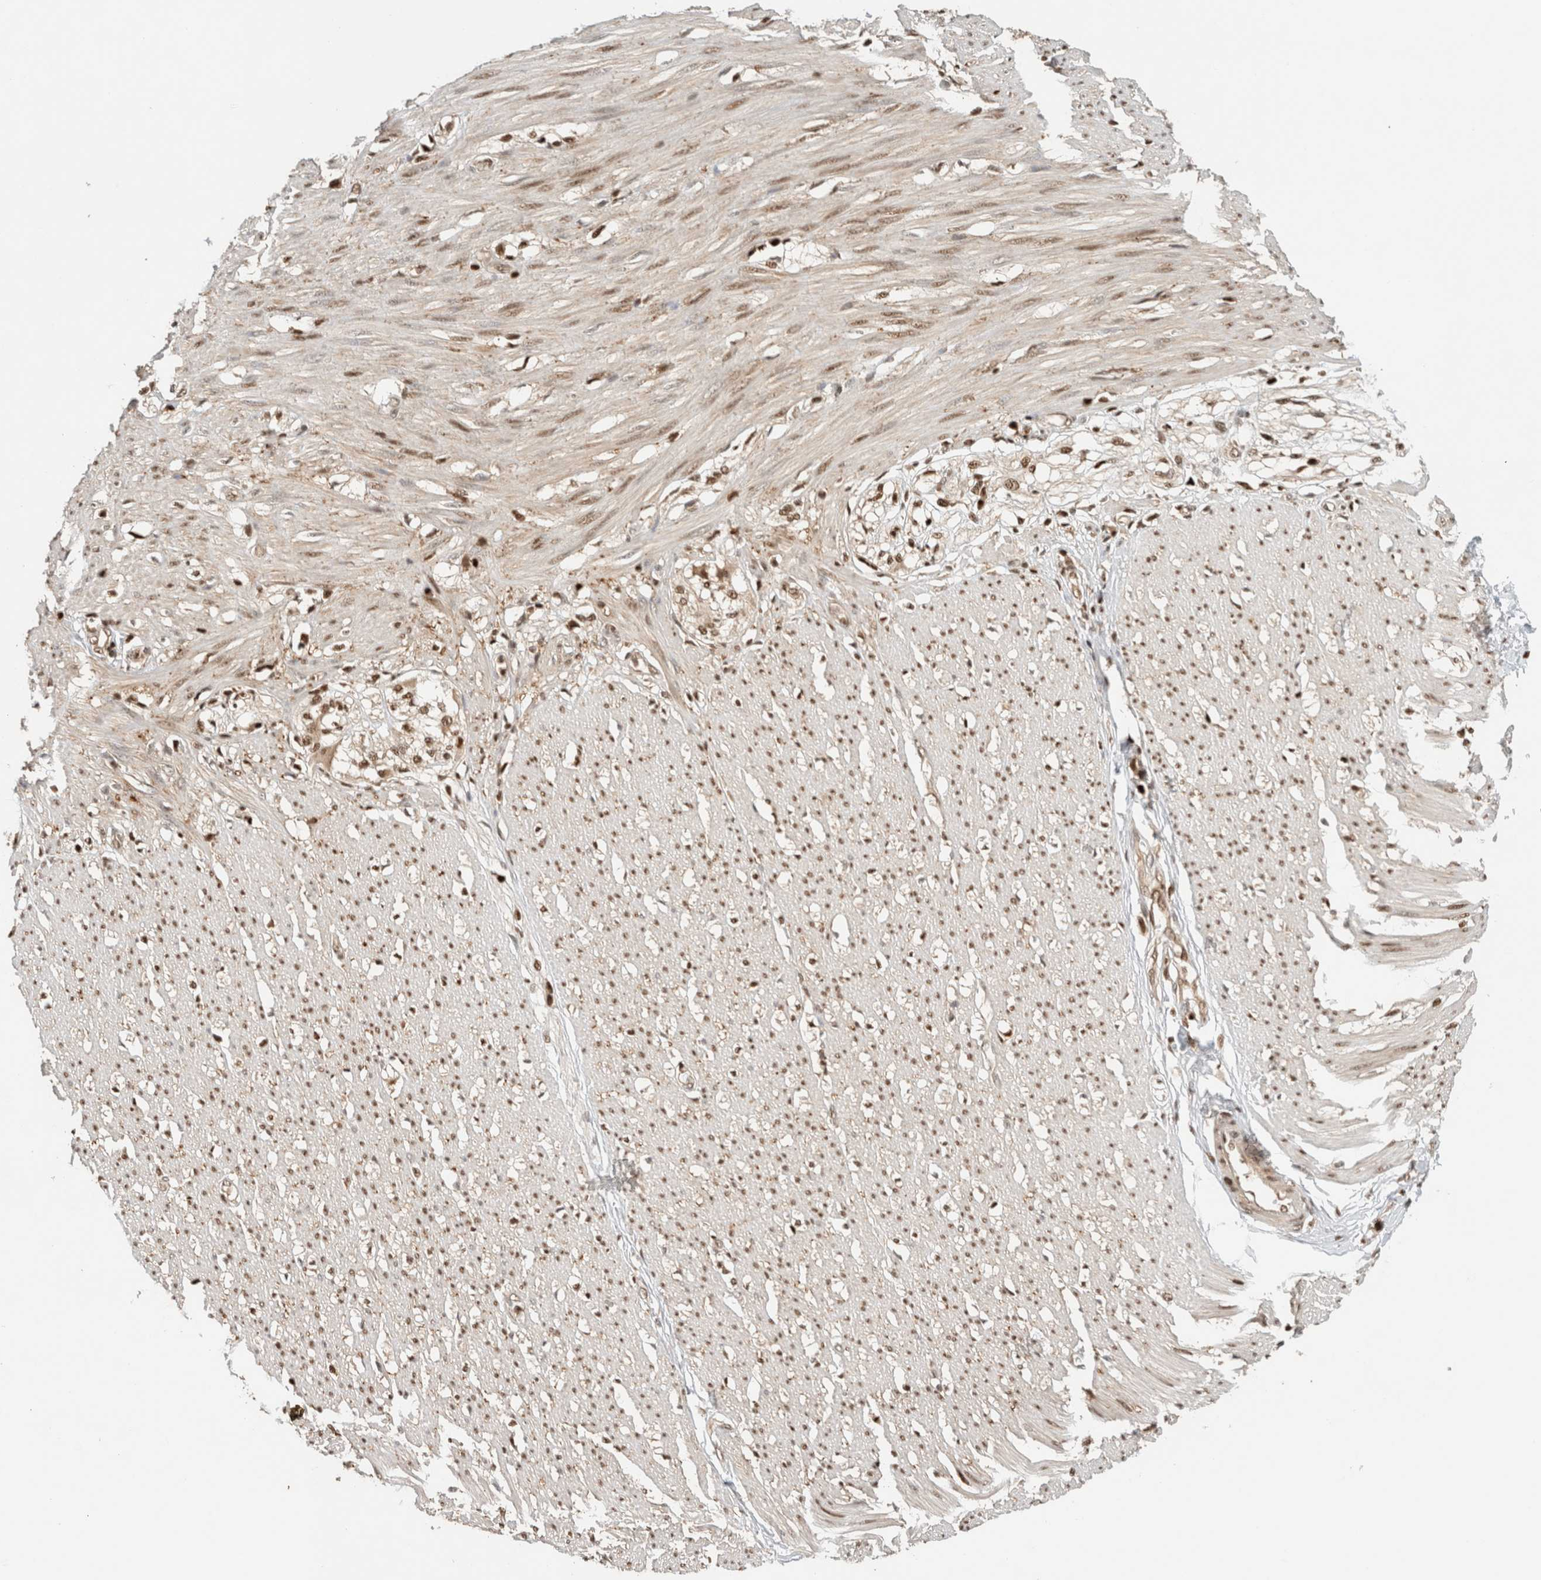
{"staining": {"intensity": "moderate", "quantity": ">75%", "location": "cytoplasmic/membranous,nuclear"}, "tissue": "smooth muscle", "cell_type": "Smooth muscle cells", "image_type": "normal", "snomed": [{"axis": "morphology", "description": "Normal tissue, NOS"}, {"axis": "morphology", "description": "Adenocarcinoma, NOS"}, {"axis": "topography", "description": "Colon"}, {"axis": "topography", "description": "Peripheral nerve tissue"}], "caption": "Immunohistochemical staining of benign smooth muscle exhibits >75% levels of moderate cytoplasmic/membranous,nuclear protein staining in about >75% of smooth muscle cells. (Stains: DAB (3,3'-diaminobenzidine) in brown, nuclei in blue, Microscopy: brightfield microscopy at high magnification).", "gene": "SNRNP40", "patient": {"sex": "male", "age": 14}}